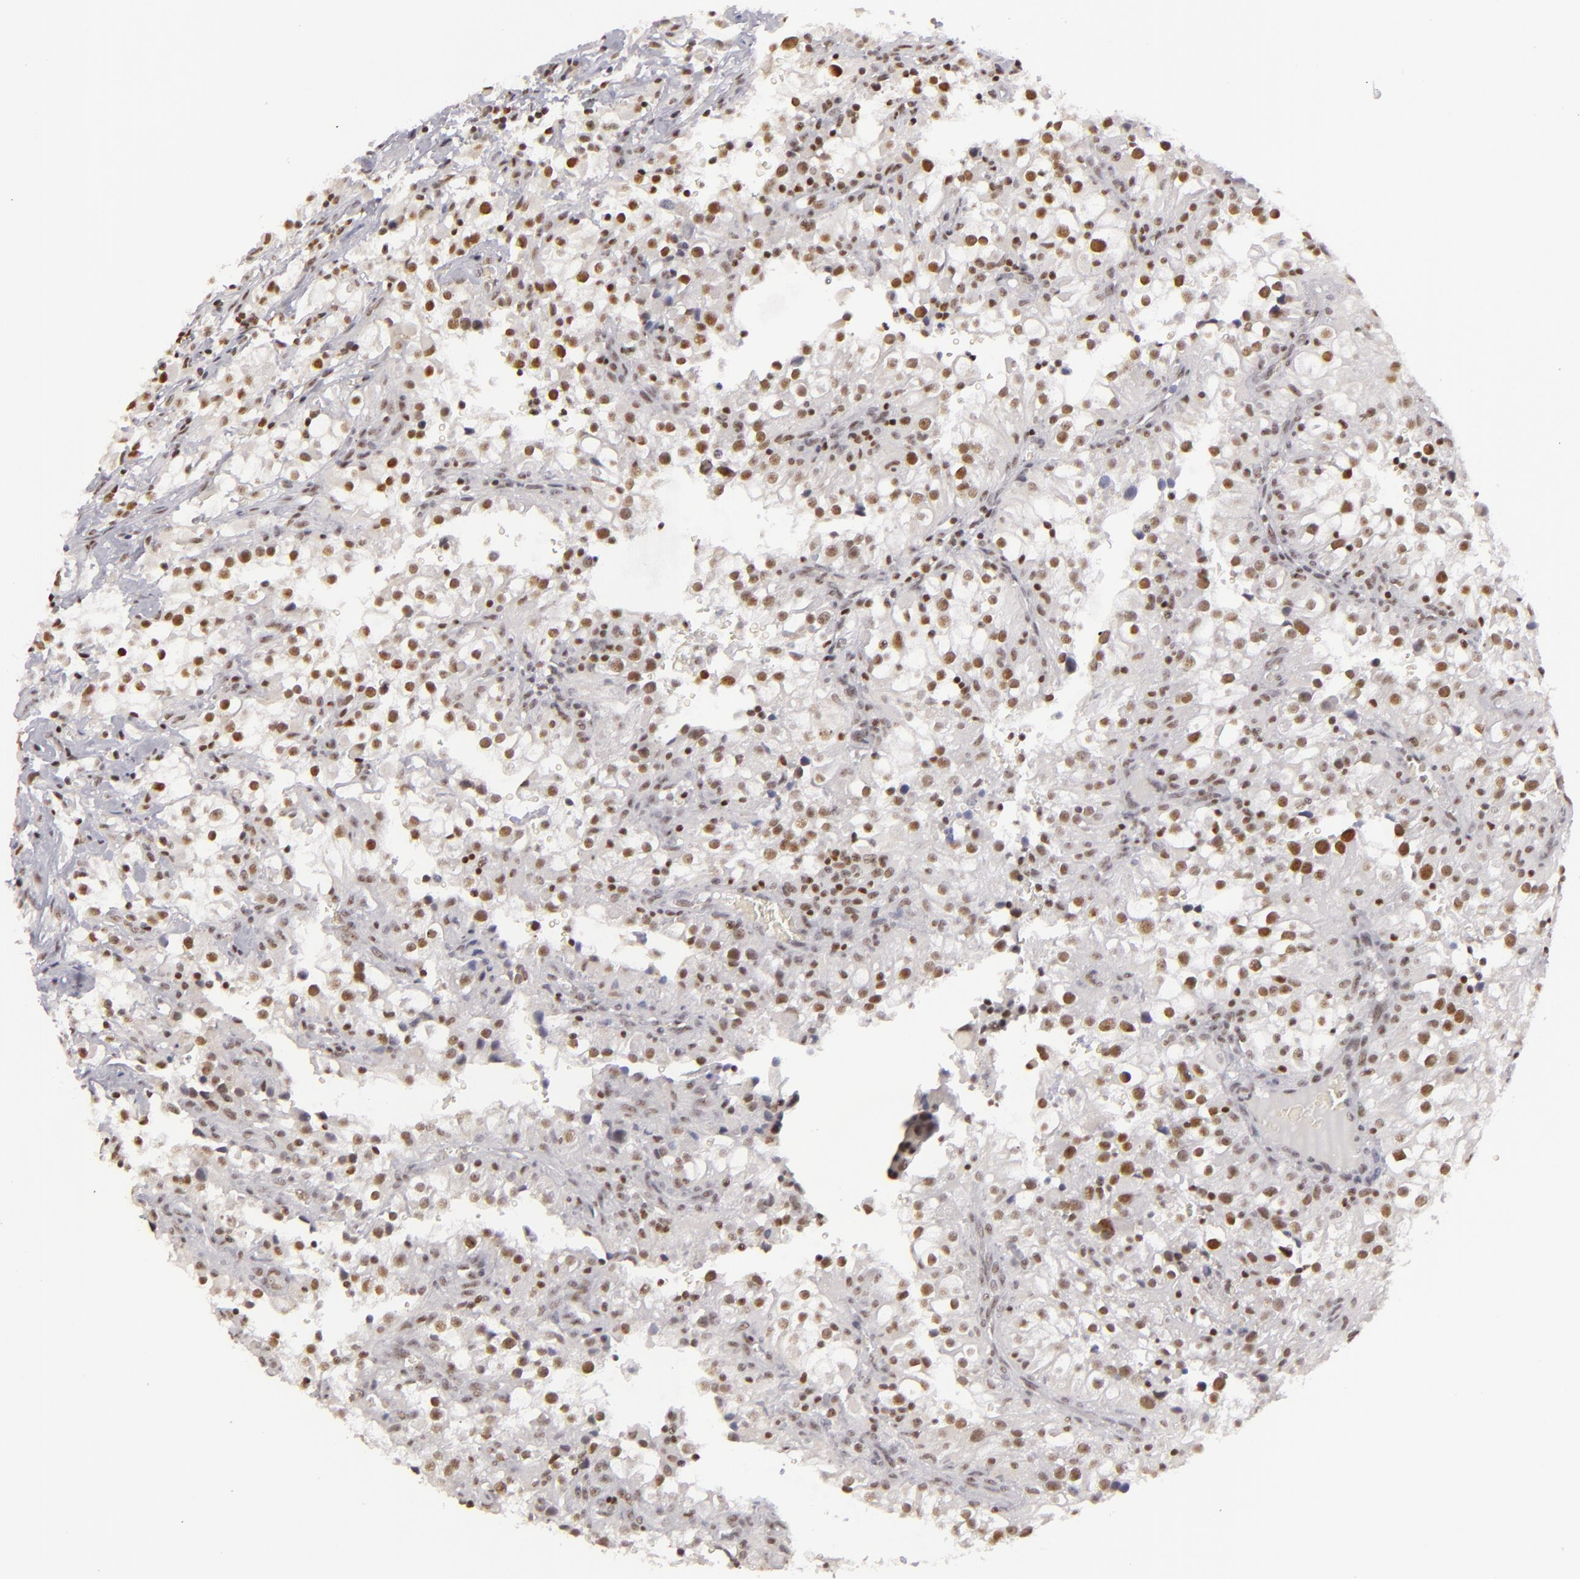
{"staining": {"intensity": "strong", "quantity": ">75%", "location": "nuclear"}, "tissue": "renal cancer", "cell_type": "Tumor cells", "image_type": "cancer", "snomed": [{"axis": "morphology", "description": "Adenocarcinoma, NOS"}, {"axis": "topography", "description": "Kidney"}], "caption": "A photomicrograph showing strong nuclear staining in approximately >75% of tumor cells in adenocarcinoma (renal), as visualized by brown immunohistochemical staining.", "gene": "DAXX", "patient": {"sex": "female", "age": 52}}